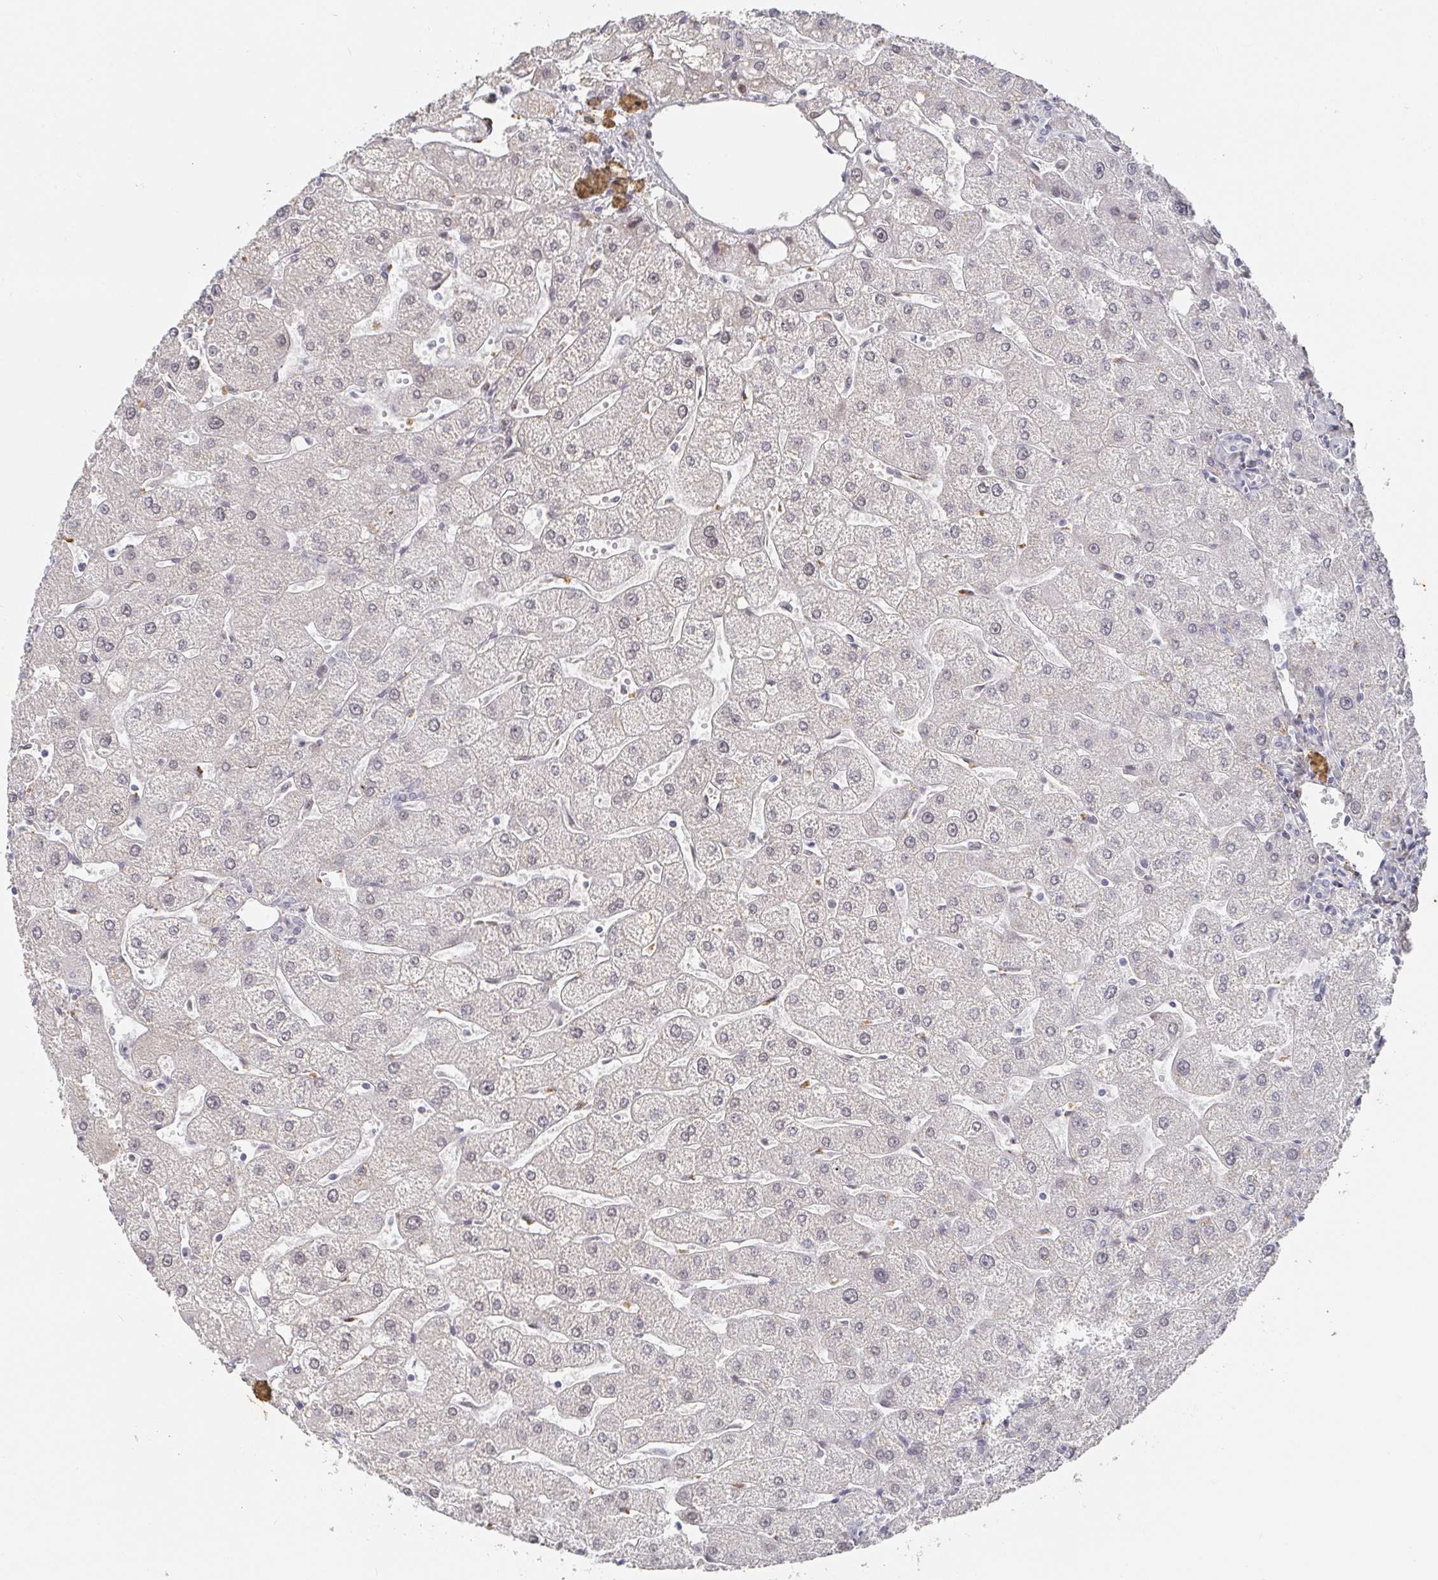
{"staining": {"intensity": "negative", "quantity": "none", "location": "none"}, "tissue": "liver", "cell_type": "Cholangiocytes", "image_type": "normal", "snomed": [{"axis": "morphology", "description": "Normal tissue, NOS"}, {"axis": "topography", "description": "Liver"}], "caption": "Immunohistochemistry (IHC) of unremarkable human liver demonstrates no positivity in cholangiocytes.", "gene": "RCOR1", "patient": {"sex": "male", "age": 67}}